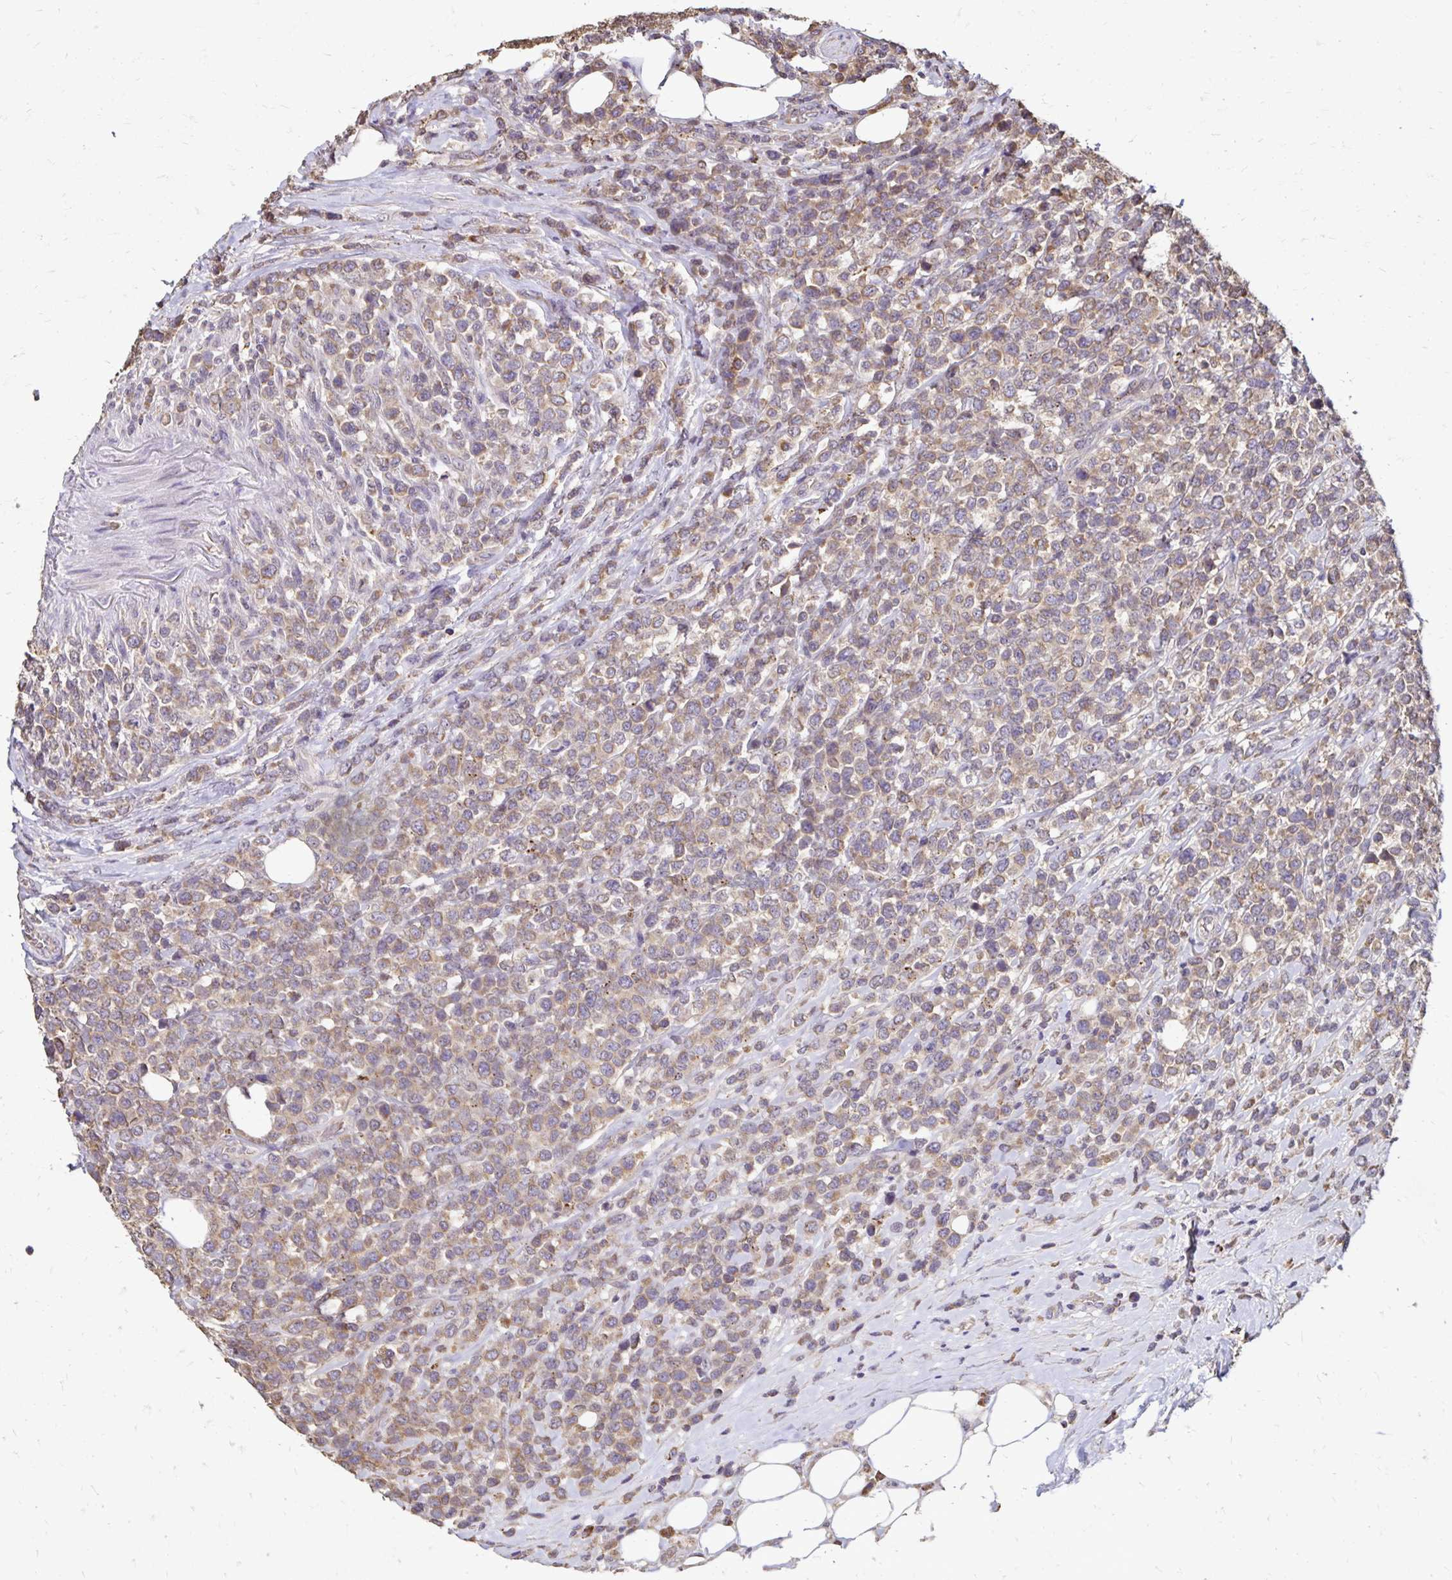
{"staining": {"intensity": "weak", "quantity": ">75%", "location": "cytoplasmic/membranous"}, "tissue": "lymphoma", "cell_type": "Tumor cells", "image_type": "cancer", "snomed": [{"axis": "morphology", "description": "Malignant lymphoma, non-Hodgkin's type, High grade"}, {"axis": "topography", "description": "Soft tissue"}], "caption": "Immunohistochemistry micrograph of high-grade malignant lymphoma, non-Hodgkin's type stained for a protein (brown), which displays low levels of weak cytoplasmic/membranous positivity in approximately >75% of tumor cells.", "gene": "EMC10", "patient": {"sex": "female", "age": 56}}